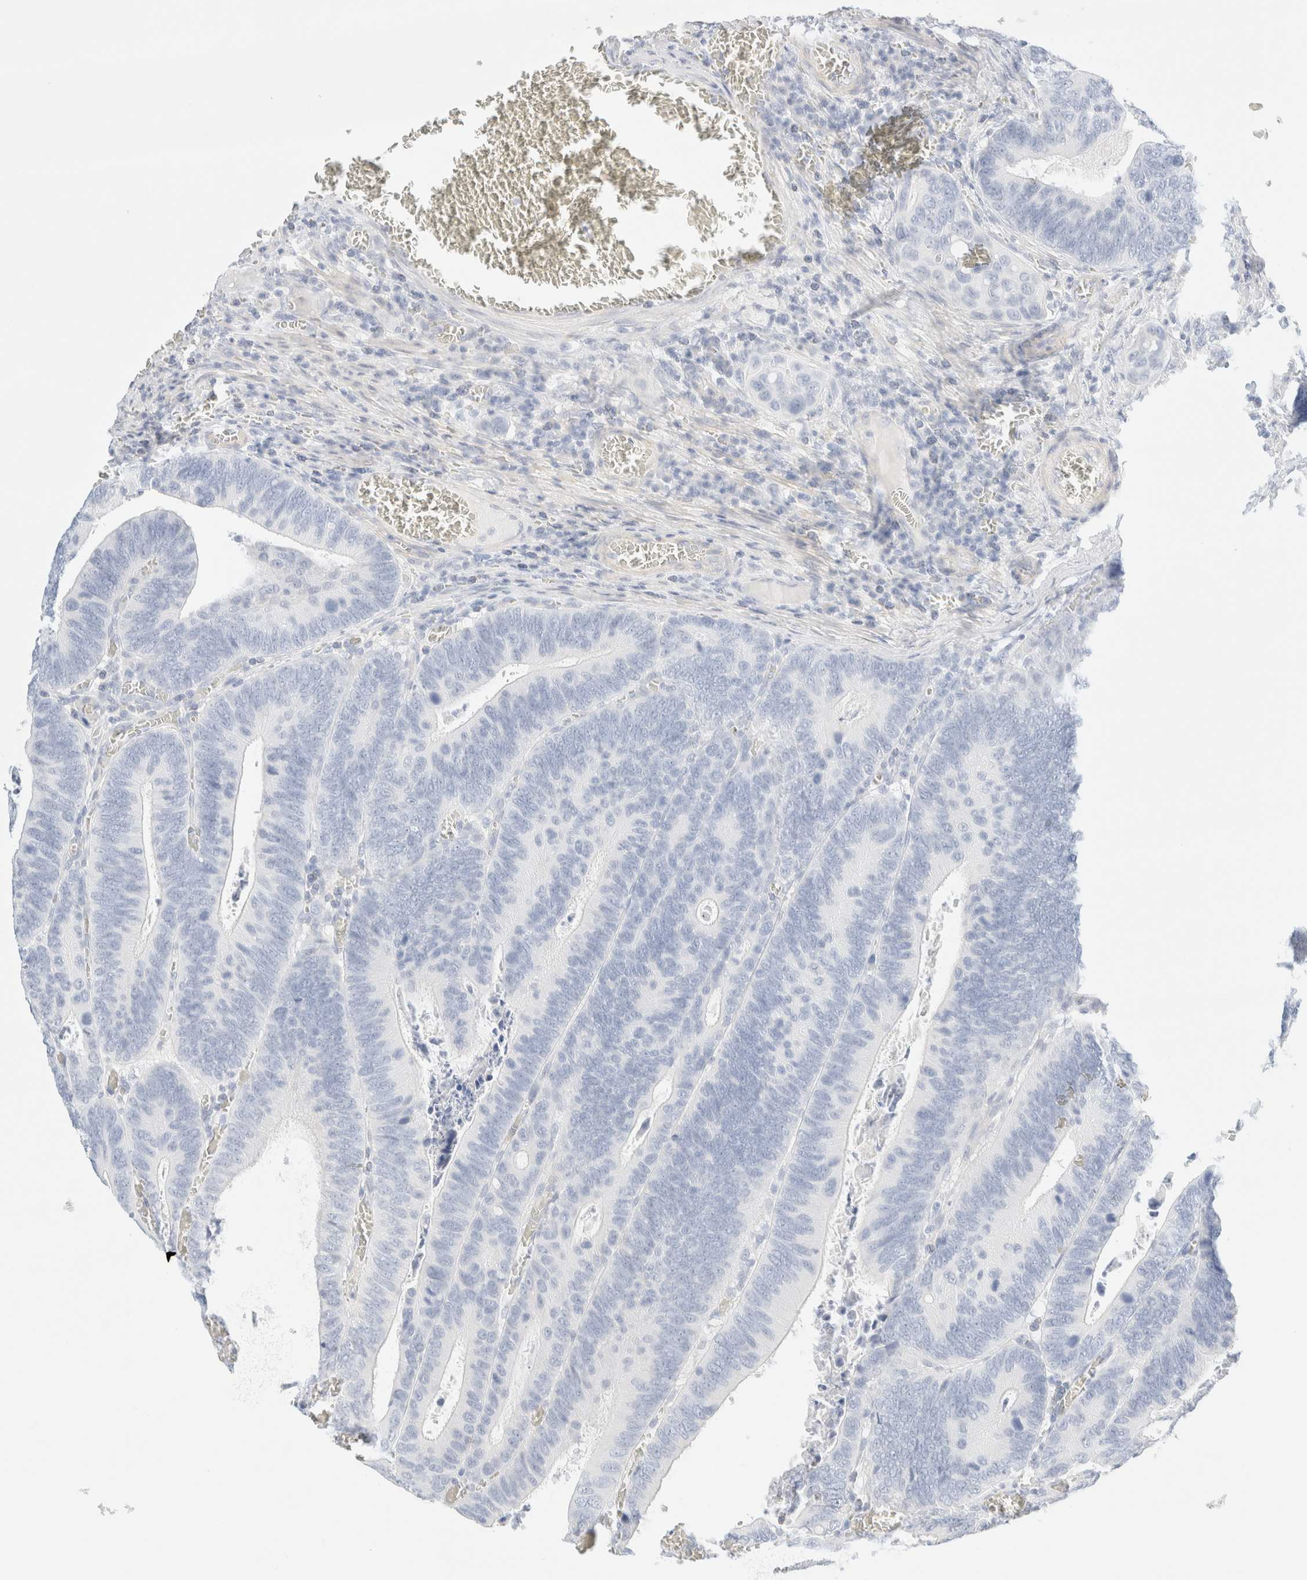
{"staining": {"intensity": "negative", "quantity": "none", "location": "none"}, "tissue": "colorectal cancer", "cell_type": "Tumor cells", "image_type": "cancer", "snomed": [{"axis": "morphology", "description": "Inflammation, NOS"}, {"axis": "morphology", "description": "Adenocarcinoma, NOS"}, {"axis": "topography", "description": "Colon"}], "caption": "The photomicrograph displays no staining of tumor cells in colorectal cancer. Nuclei are stained in blue.", "gene": "DPYS", "patient": {"sex": "male", "age": 72}}